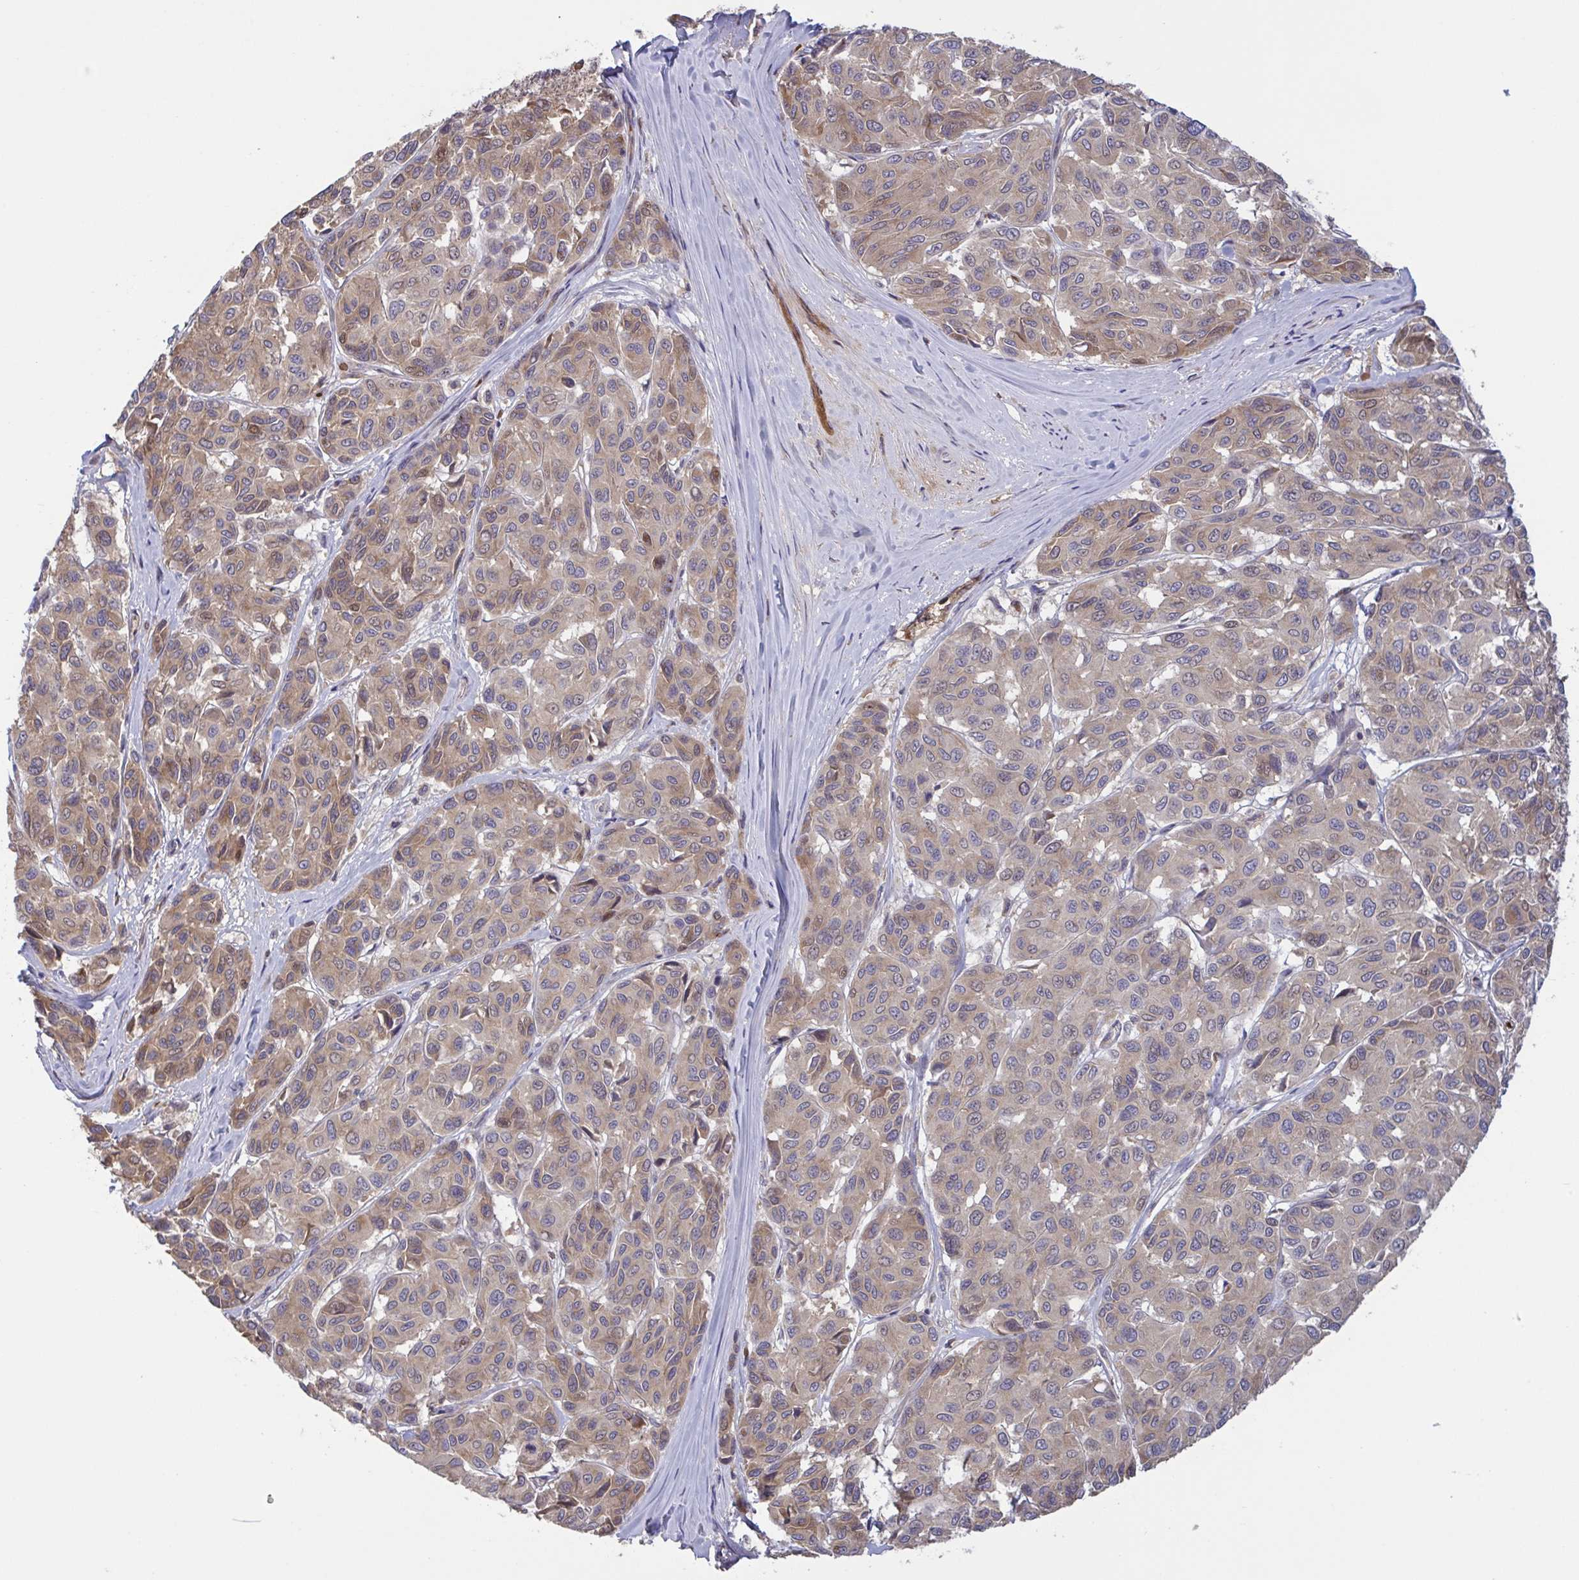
{"staining": {"intensity": "weak", "quantity": ">75%", "location": "cytoplasmic/membranous"}, "tissue": "melanoma", "cell_type": "Tumor cells", "image_type": "cancer", "snomed": [{"axis": "morphology", "description": "Malignant melanoma, NOS"}, {"axis": "topography", "description": "Skin"}], "caption": "Protein expression analysis of malignant melanoma shows weak cytoplasmic/membranous expression in about >75% of tumor cells.", "gene": "IL1R1", "patient": {"sex": "female", "age": 66}}